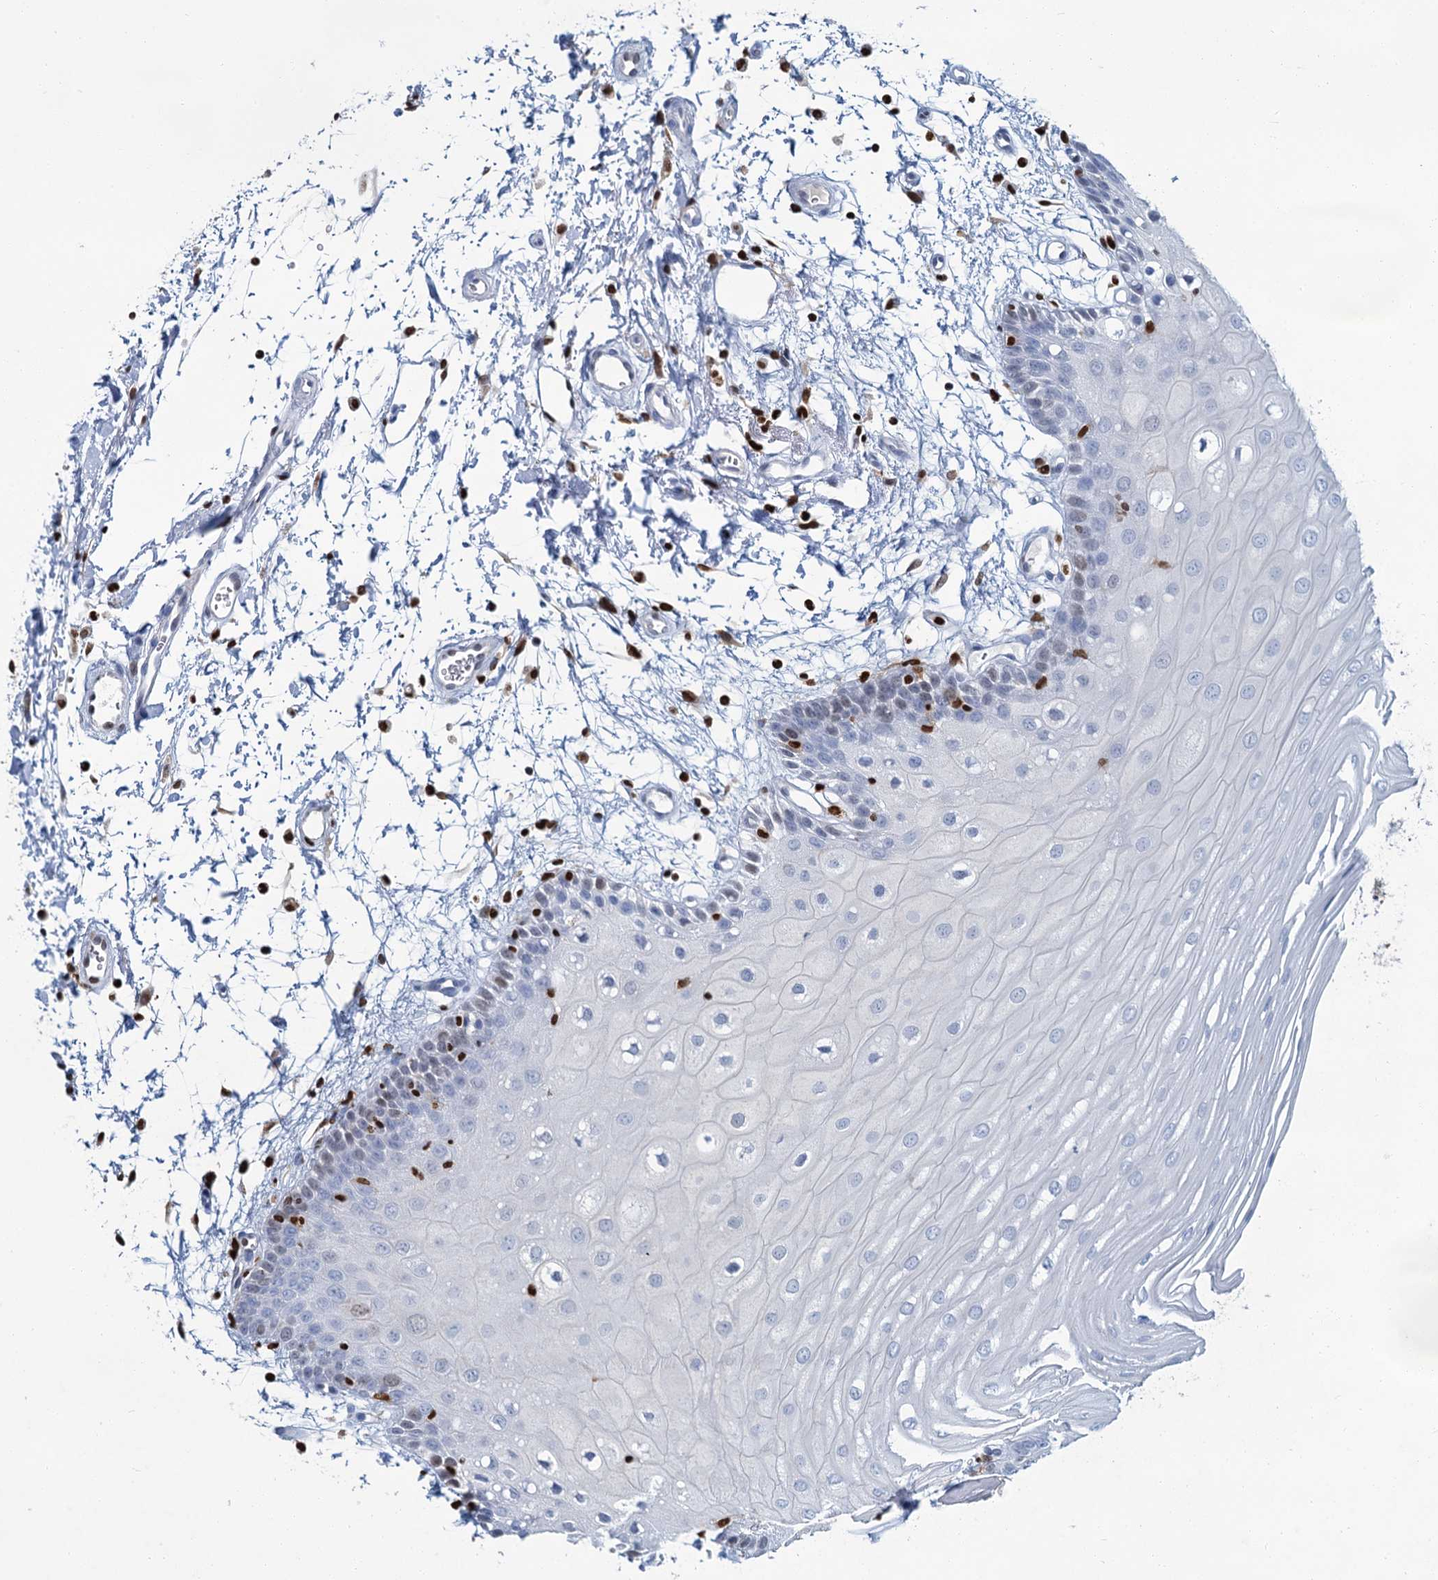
{"staining": {"intensity": "negative", "quantity": "none", "location": "none"}, "tissue": "oral mucosa", "cell_type": "Squamous epithelial cells", "image_type": "normal", "snomed": [{"axis": "morphology", "description": "Normal tissue, NOS"}, {"axis": "topography", "description": "Oral tissue"}, {"axis": "topography", "description": "Tounge, NOS"}], "caption": "A photomicrograph of human oral mucosa is negative for staining in squamous epithelial cells. (DAB (3,3'-diaminobenzidine) IHC, high magnification).", "gene": "CELF2", "patient": {"sex": "female", "age": 73}}